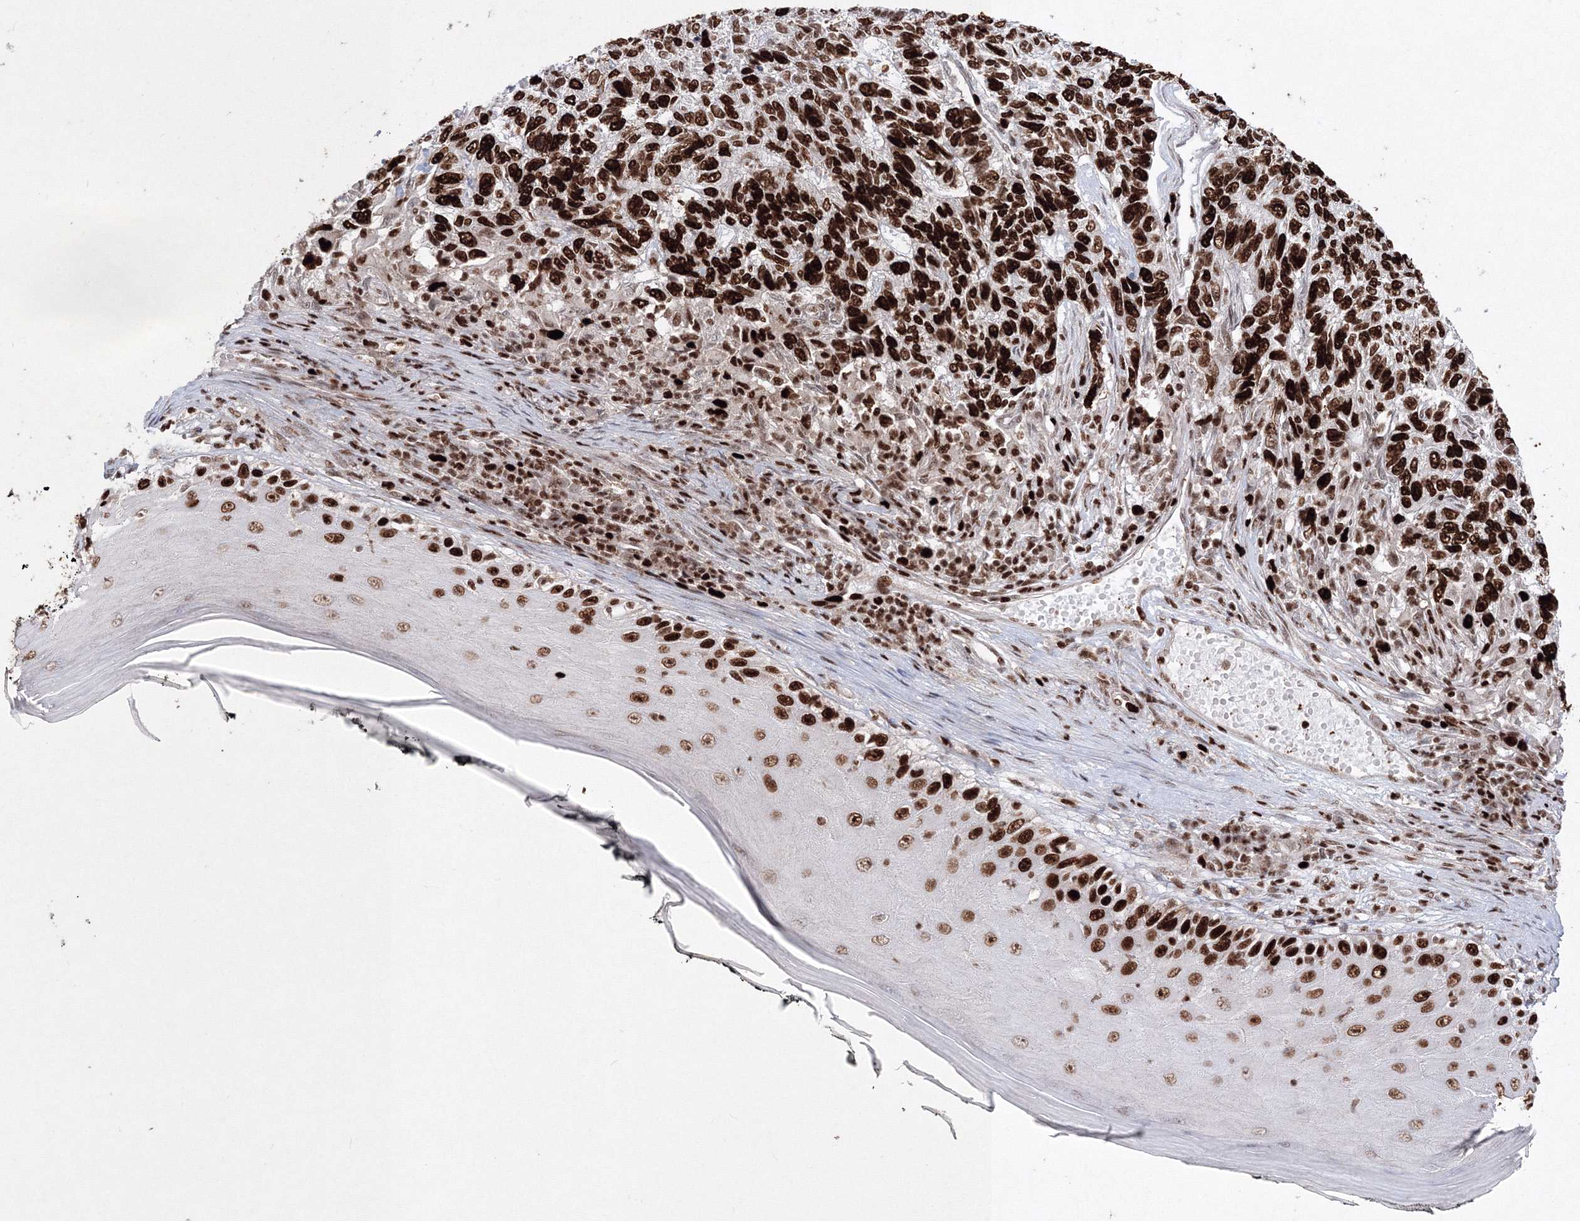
{"staining": {"intensity": "strong", "quantity": ">75%", "location": "nuclear"}, "tissue": "skin cancer", "cell_type": "Tumor cells", "image_type": "cancer", "snomed": [{"axis": "morphology", "description": "Basal cell carcinoma"}, {"axis": "topography", "description": "Skin"}], "caption": "Immunohistochemical staining of human basal cell carcinoma (skin) reveals high levels of strong nuclear expression in approximately >75% of tumor cells. Immunohistochemistry stains the protein in brown and the nuclei are stained blue.", "gene": "LIG1", "patient": {"sex": "female", "age": 65}}